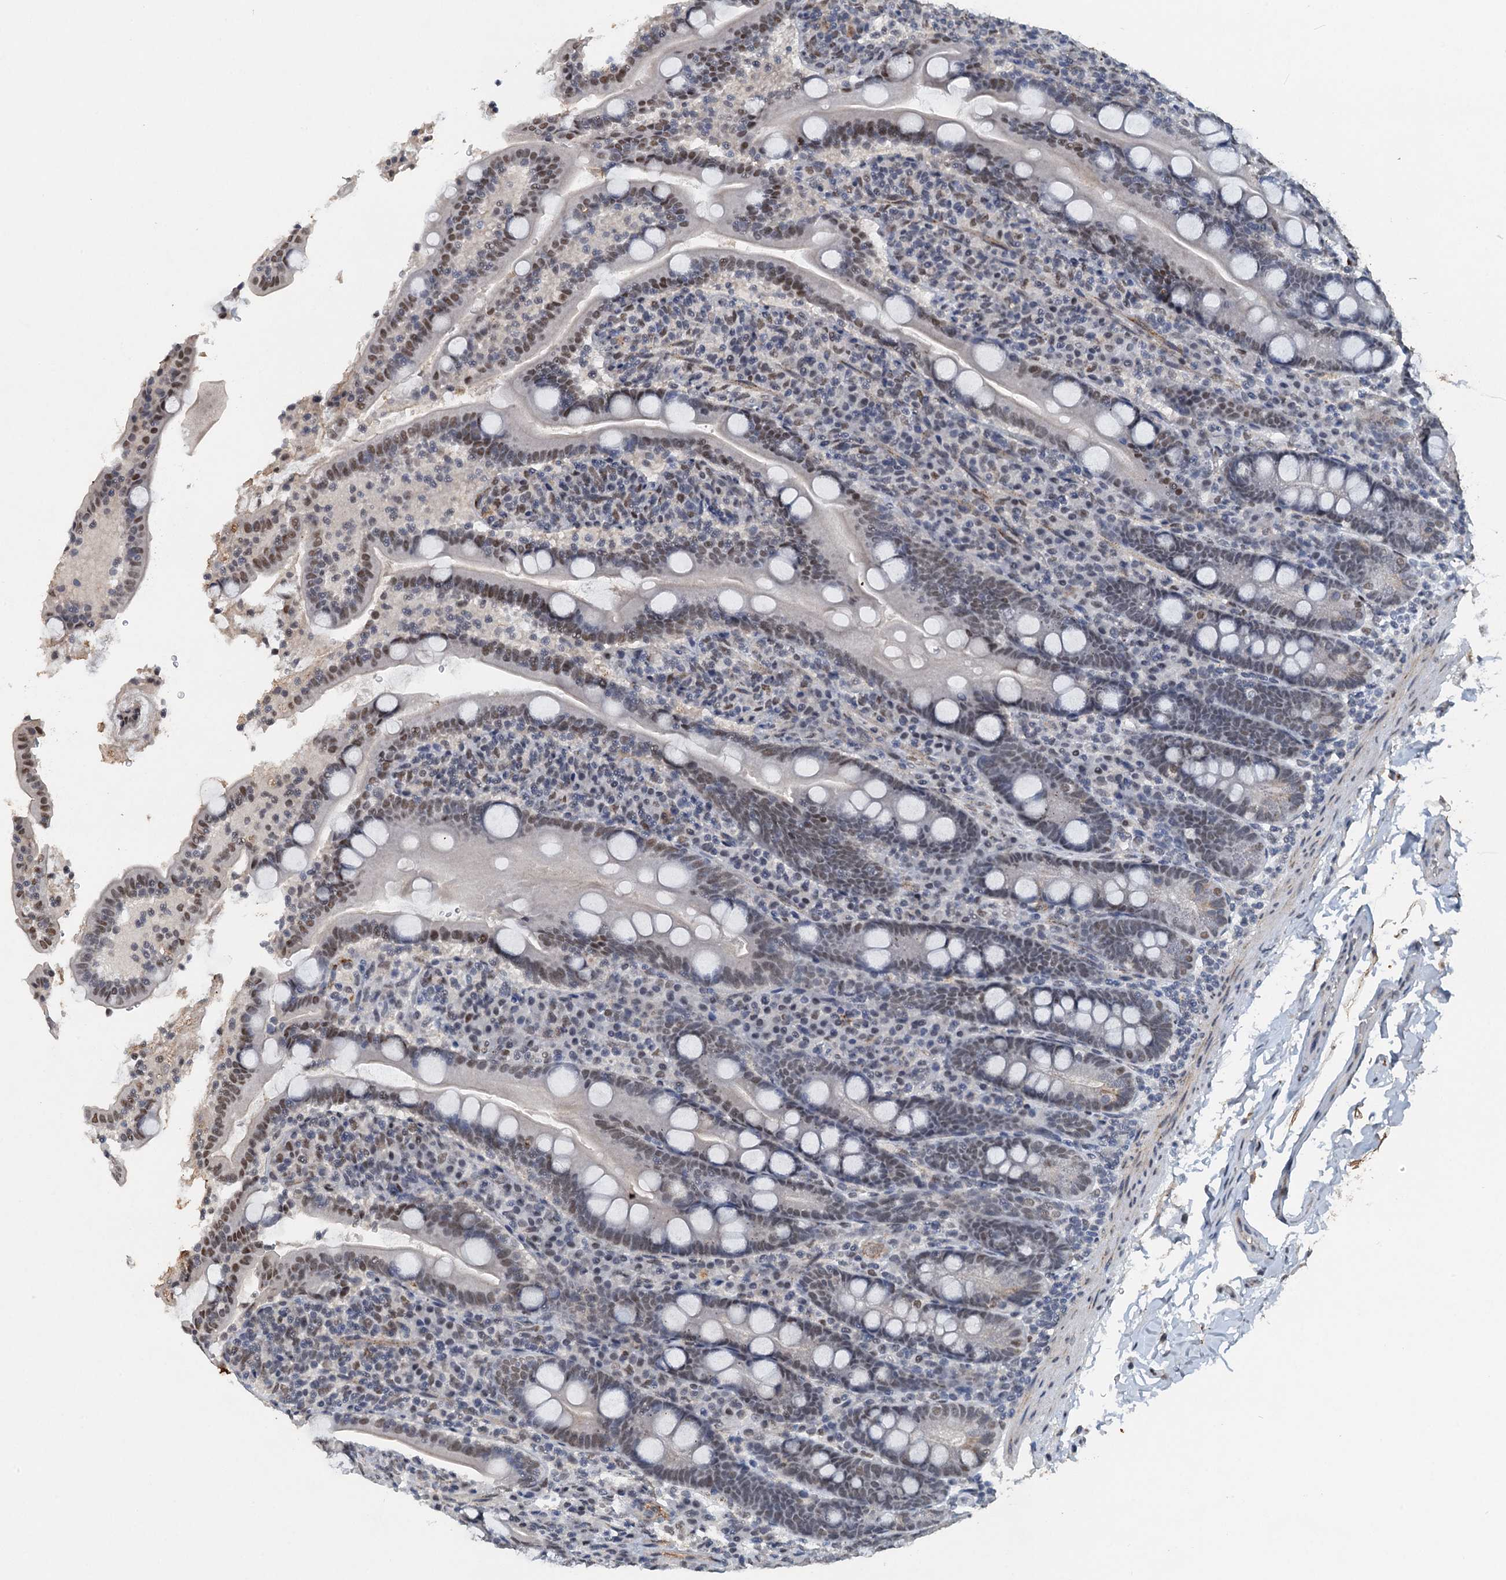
{"staining": {"intensity": "moderate", "quantity": "25%-75%", "location": "nuclear"}, "tissue": "duodenum", "cell_type": "Glandular cells", "image_type": "normal", "snomed": [{"axis": "morphology", "description": "Normal tissue, NOS"}, {"axis": "topography", "description": "Duodenum"}], "caption": "Protein expression analysis of normal human duodenum reveals moderate nuclear staining in about 25%-75% of glandular cells. Nuclei are stained in blue.", "gene": "CSTF3", "patient": {"sex": "male", "age": 35}}